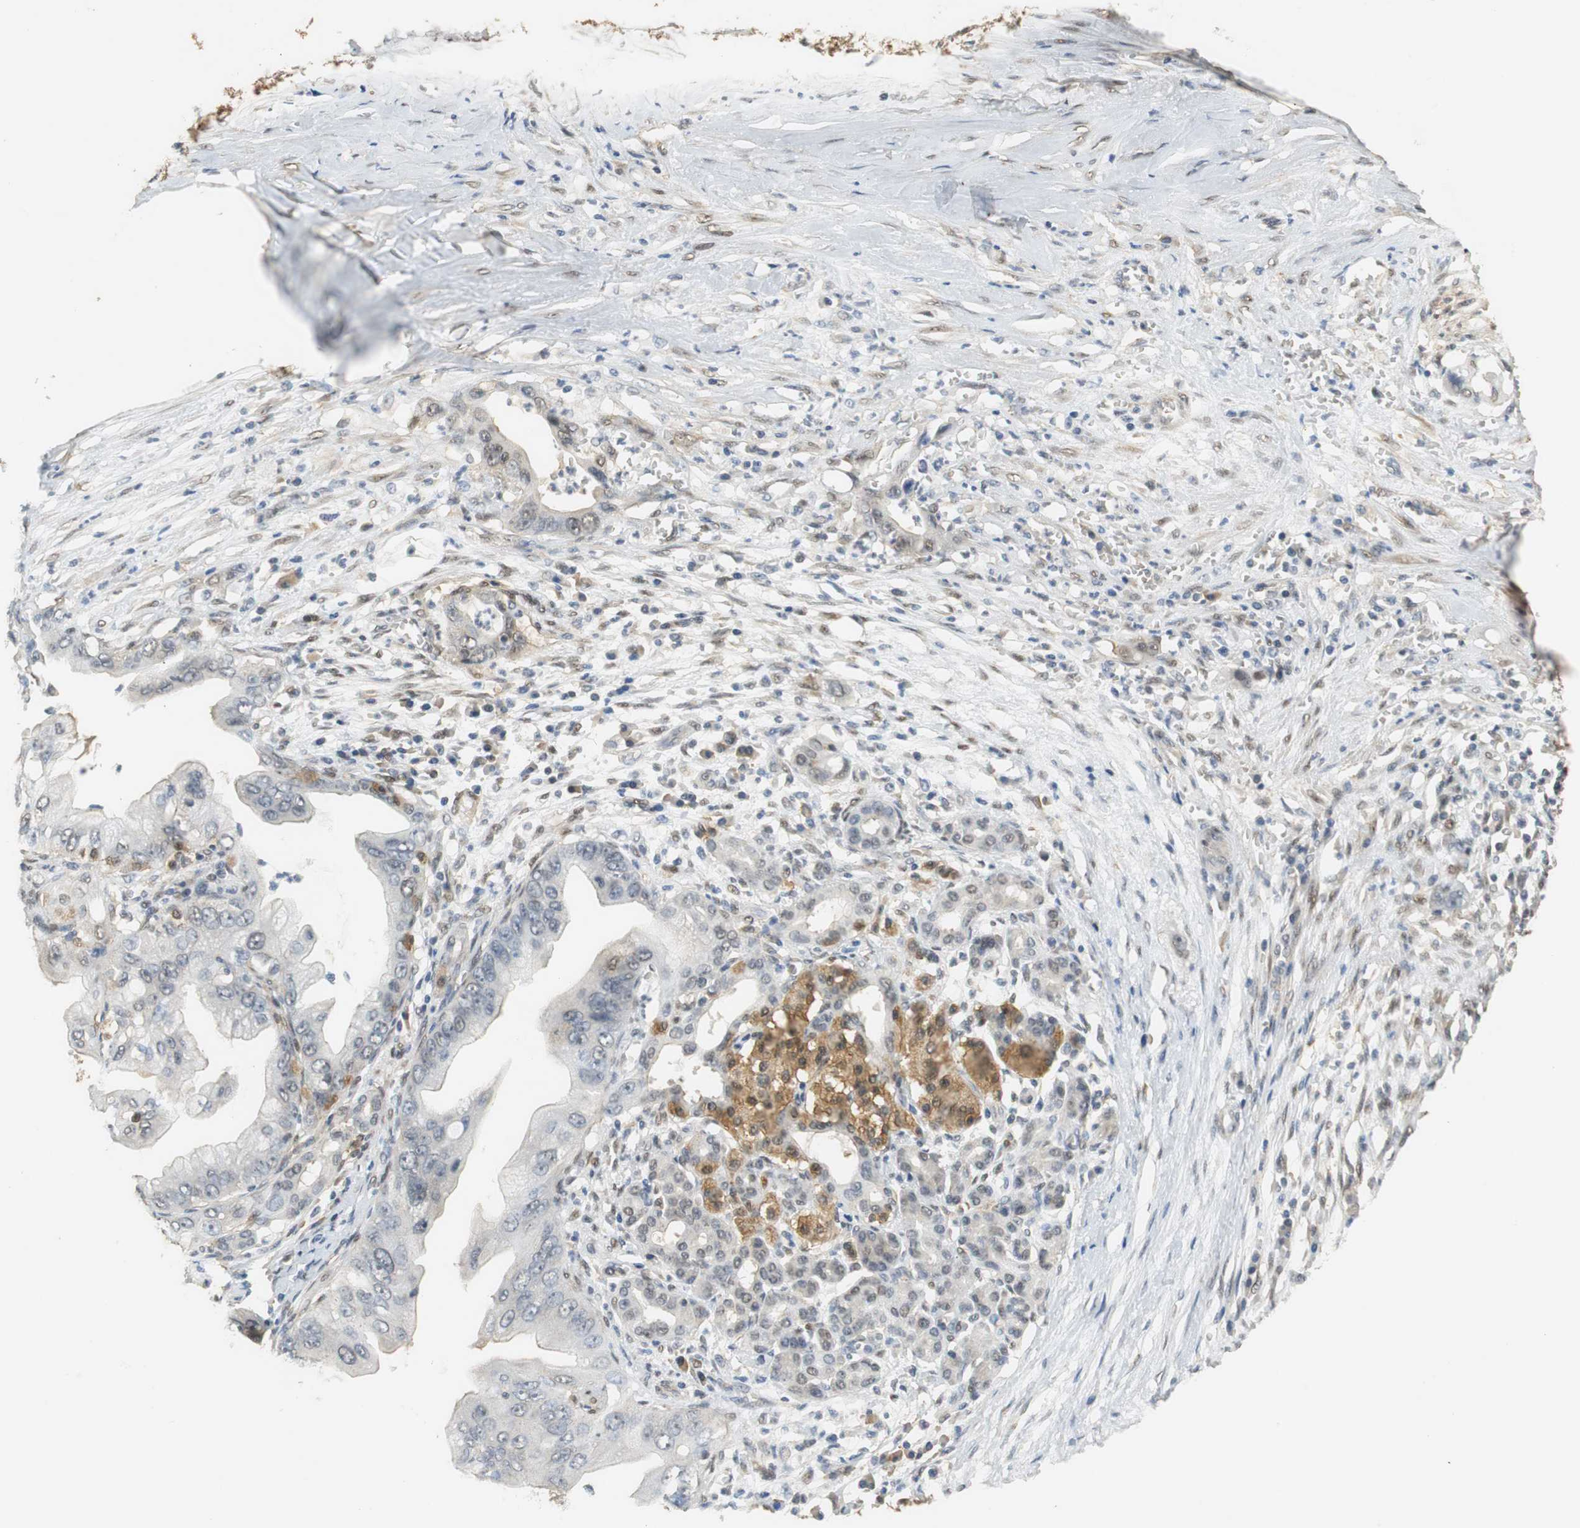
{"staining": {"intensity": "weak", "quantity": "<25%", "location": "cytoplasmic/membranous,nuclear"}, "tissue": "pancreatic cancer", "cell_type": "Tumor cells", "image_type": "cancer", "snomed": [{"axis": "morphology", "description": "Adenocarcinoma, NOS"}, {"axis": "topography", "description": "Pancreas"}], "caption": "Immunohistochemistry of pancreatic cancer (adenocarcinoma) displays no expression in tumor cells.", "gene": "UBQLN2", "patient": {"sex": "male", "age": 59}}